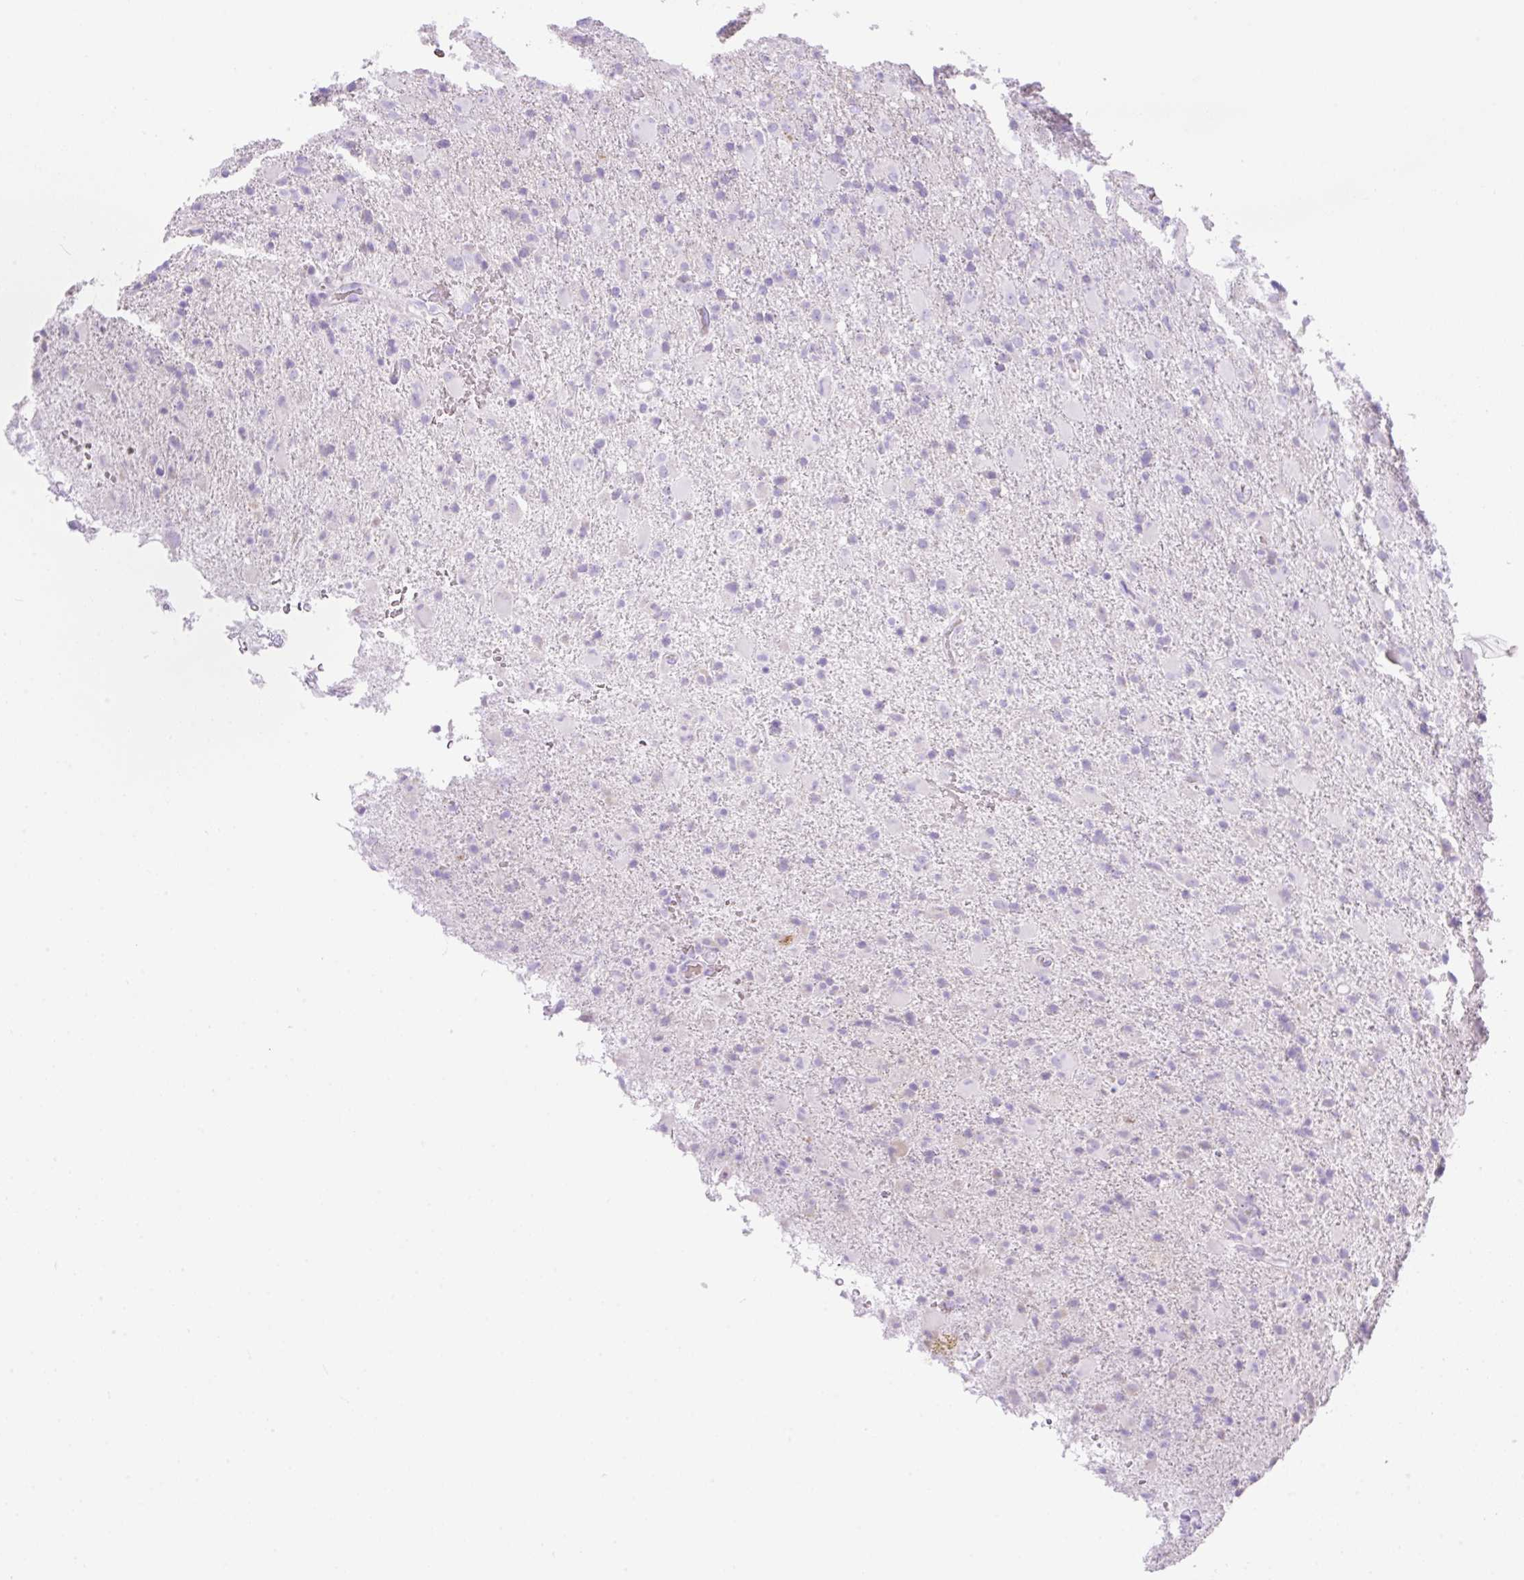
{"staining": {"intensity": "negative", "quantity": "none", "location": "none"}, "tissue": "glioma", "cell_type": "Tumor cells", "image_type": "cancer", "snomed": [{"axis": "morphology", "description": "Glioma, malignant, Low grade"}, {"axis": "topography", "description": "Brain"}], "caption": "Tumor cells show no significant protein expression in glioma. (Stains: DAB (3,3'-diaminobenzidine) IHC with hematoxylin counter stain, Microscopy: brightfield microscopy at high magnification).", "gene": "CDX1", "patient": {"sex": "male", "age": 65}}